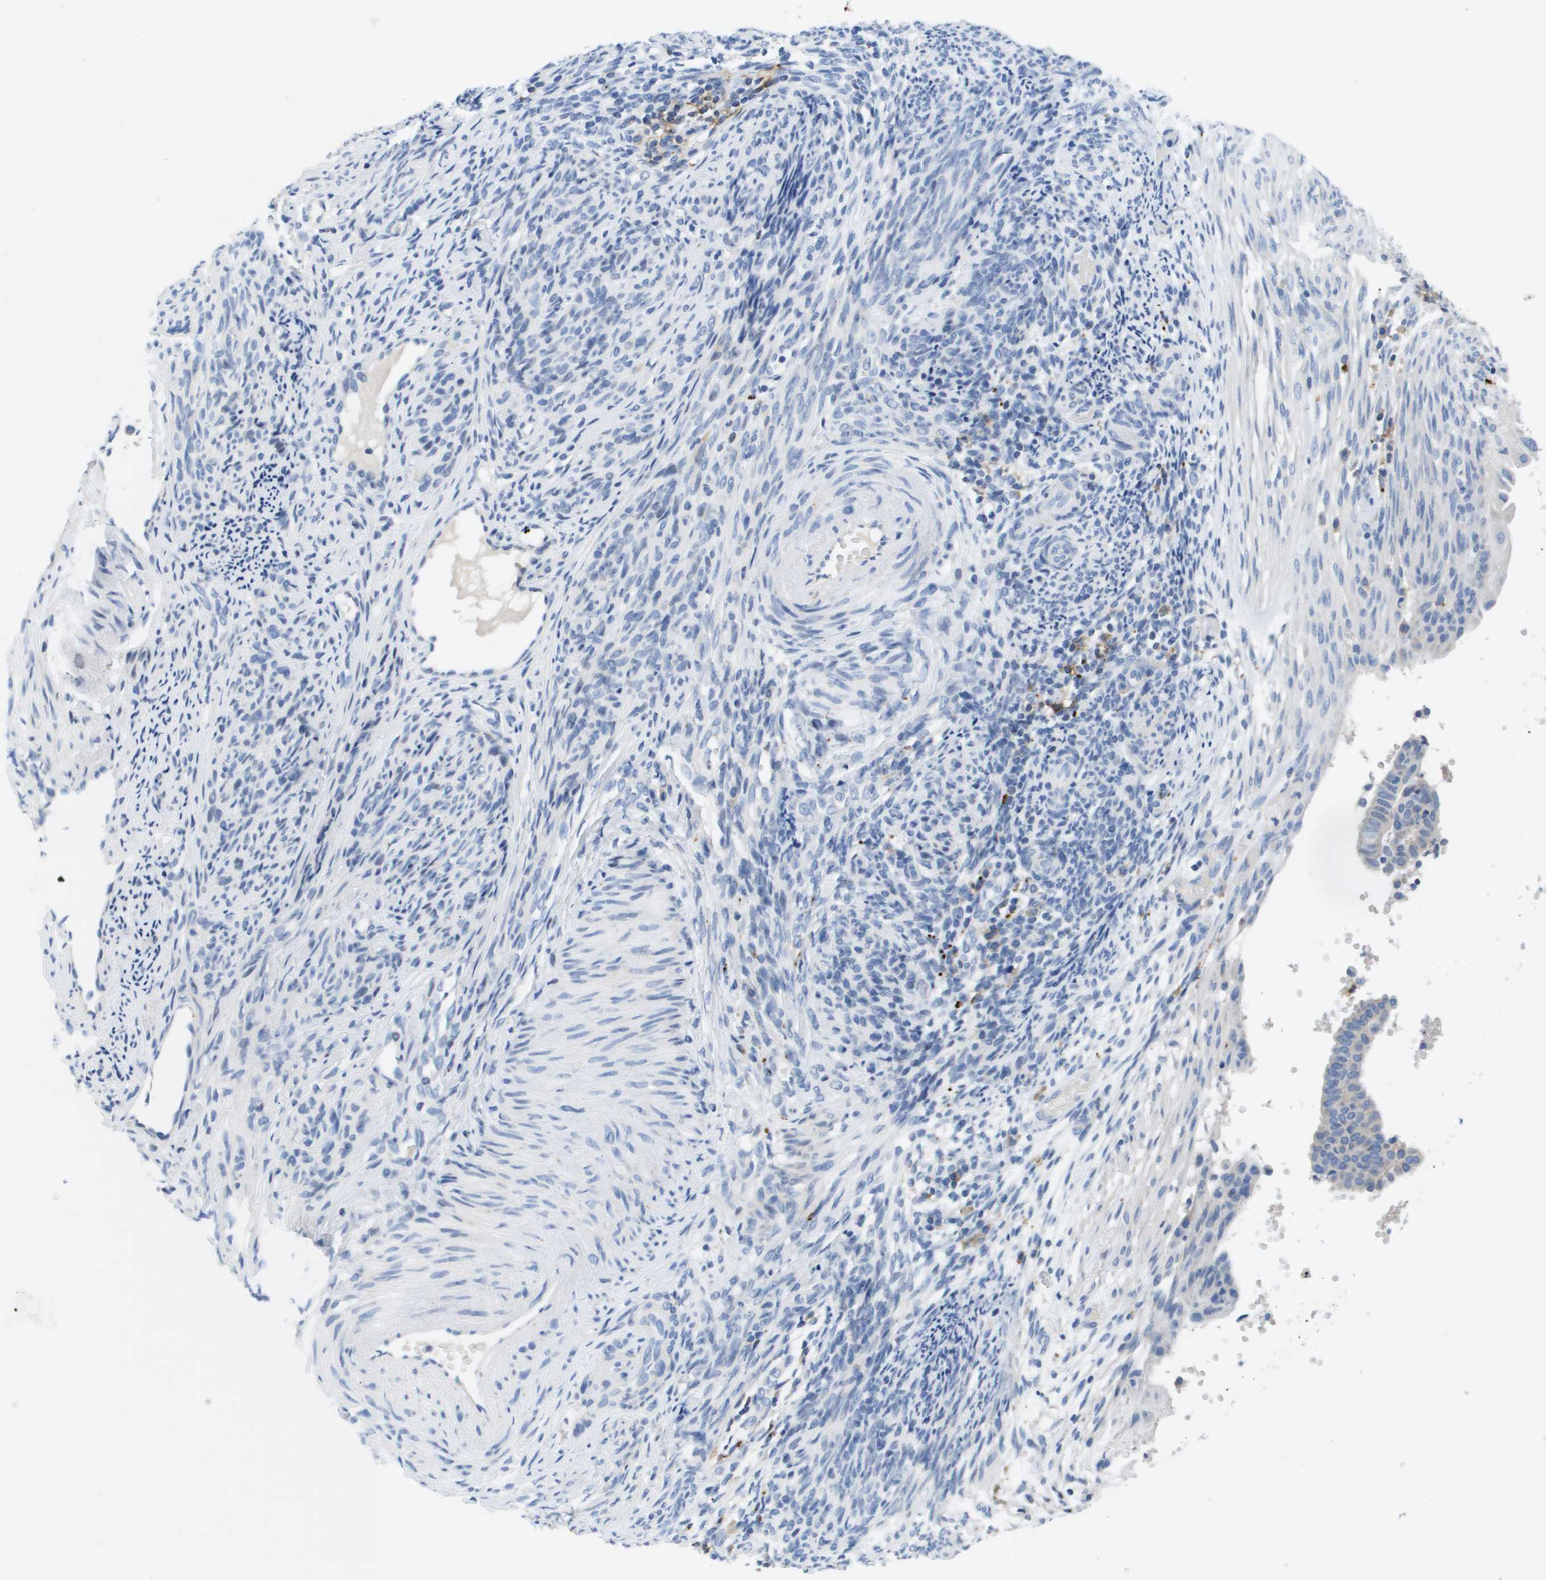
{"staining": {"intensity": "negative", "quantity": "none", "location": "none"}, "tissue": "endometrial cancer", "cell_type": "Tumor cells", "image_type": "cancer", "snomed": [{"axis": "morphology", "description": "Adenocarcinoma, NOS"}, {"axis": "topography", "description": "Endometrium"}], "caption": "Tumor cells are negative for brown protein staining in endometrial adenocarcinoma.", "gene": "MS4A1", "patient": {"sex": "female", "age": 58}}